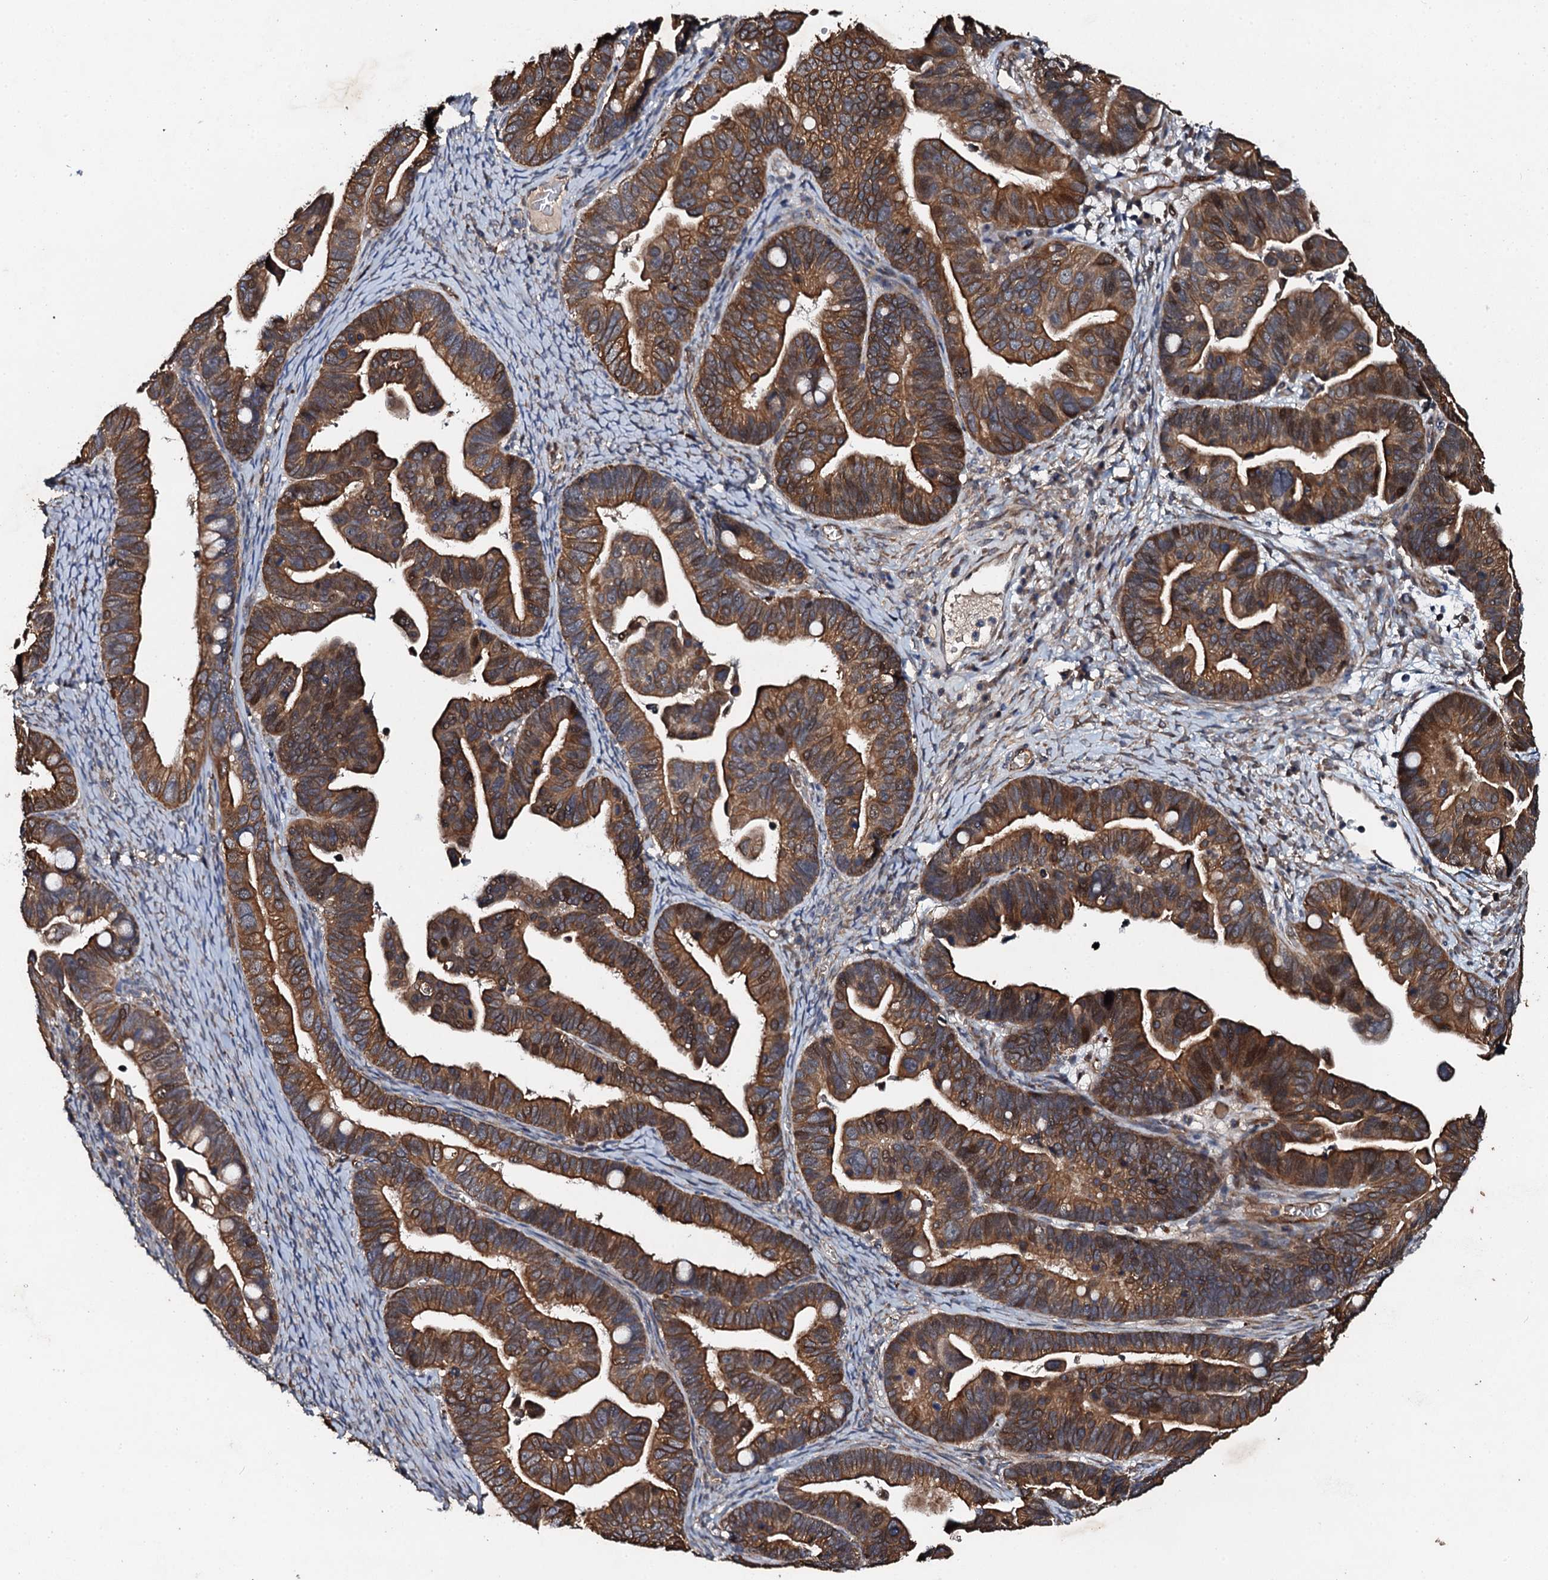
{"staining": {"intensity": "strong", "quantity": ">75%", "location": "cytoplasmic/membranous,nuclear"}, "tissue": "ovarian cancer", "cell_type": "Tumor cells", "image_type": "cancer", "snomed": [{"axis": "morphology", "description": "Cystadenocarcinoma, serous, NOS"}, {"axis": "topography", "description": "Ovary"}], "caption": "Serous cystadenocarcinoma (ovarian) stained with immunohistochemistry displays strong cytoplasmic/membranous and nuclear expression in approximately >75% of tumor cells. Nuclei are stained in blue.", "gene": "ADAMTS10", "patient": {"sex": "female", "age": 56}}